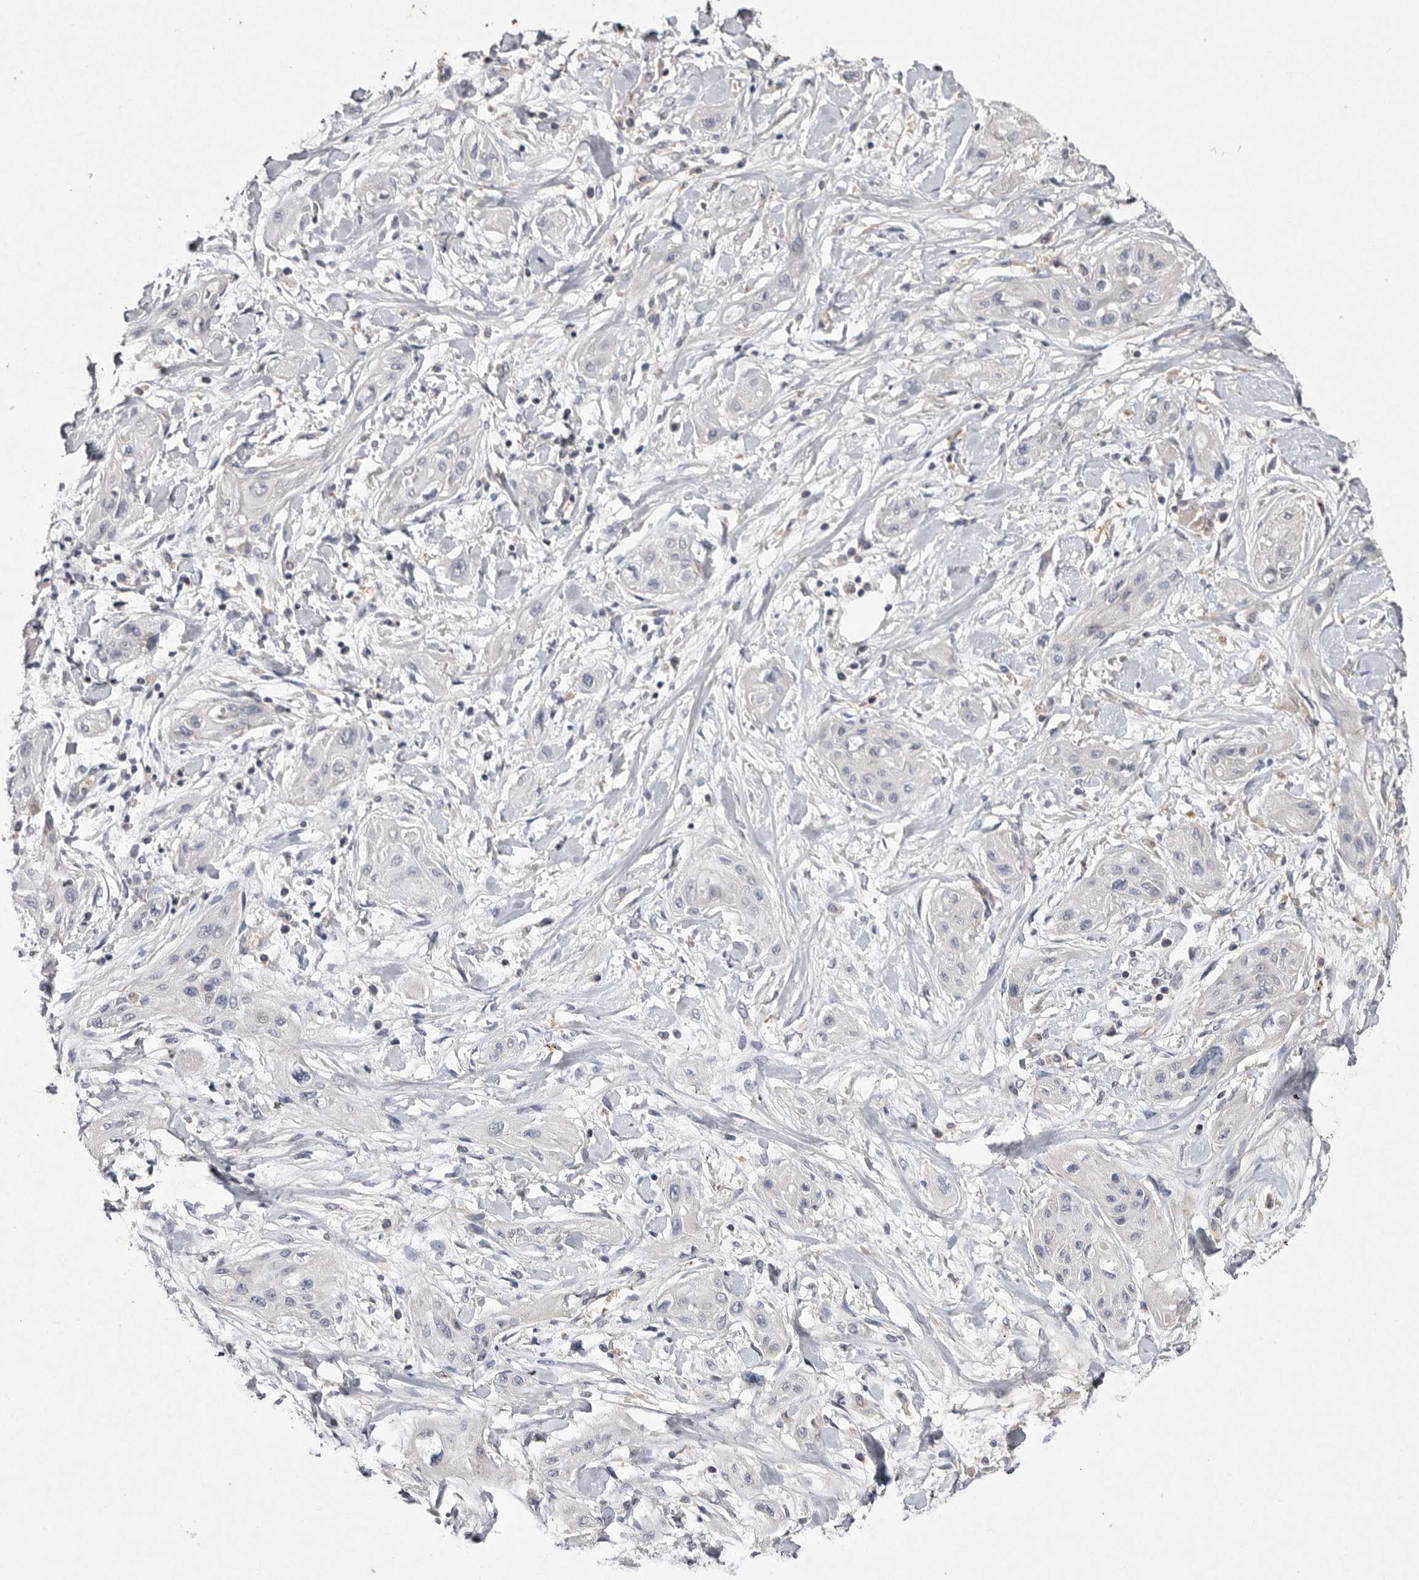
{"staining": {"intensity": "negative", "quantity": "none", "location": "none"}, "tissue": "lung cancer", "cell_type": "Tumor cells", "image_type": "cancer", "snomed": [{"axis": "morphology", "description": "Squamous cell carcinoma, NOS"}, {"axis": "topography", "description": "Lung"}], "caption": "This is a micrograph of immunohistochemistry staining of lung cancer (squamous cell carcinoma), which shows no expression in tumor cells.", "gene": "TNFSF14", "patient": {"sex": "female", "age": 47}}